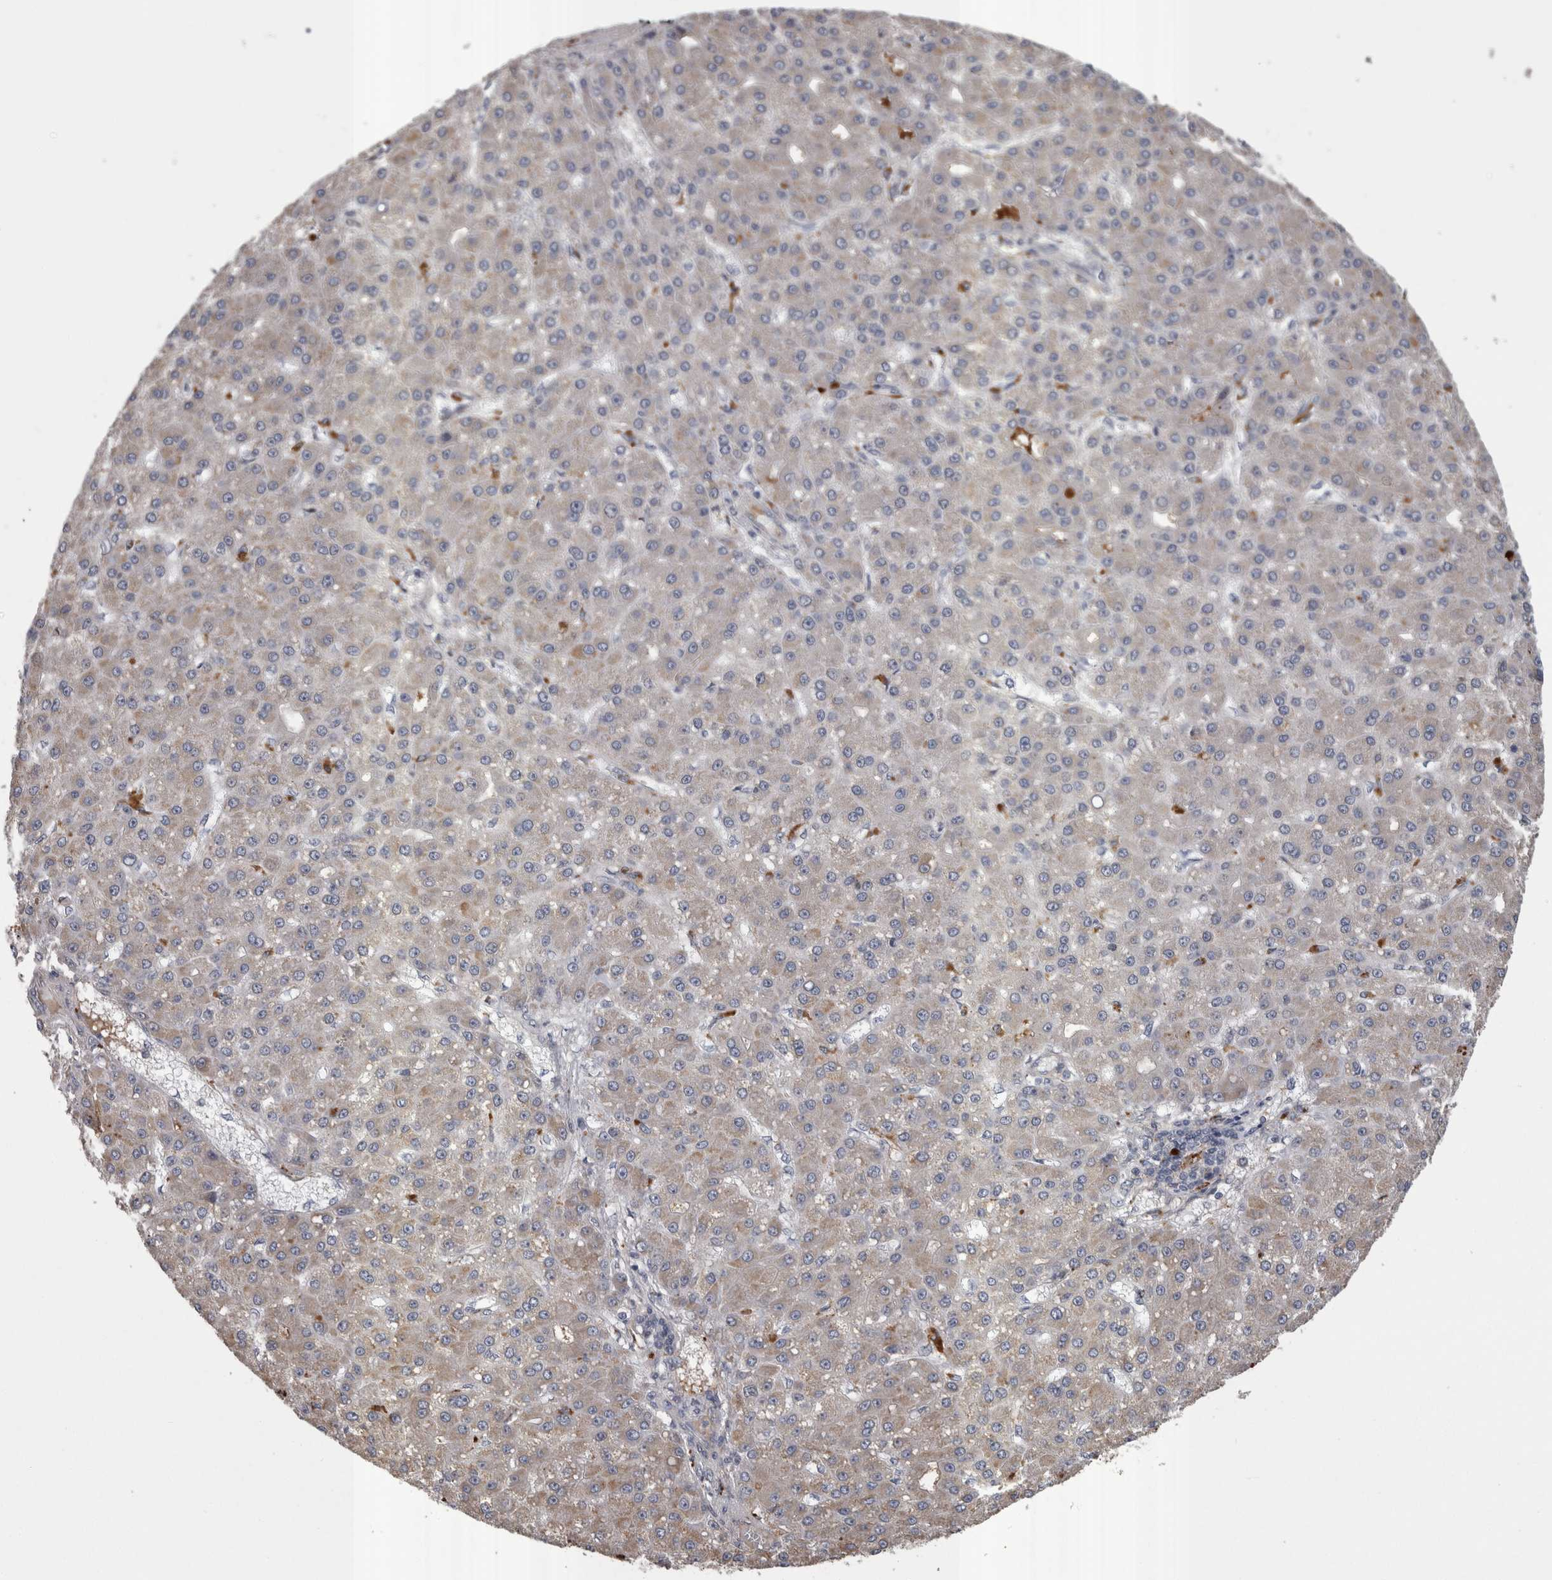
{"staining": {"intensity": "weak", "quantity": "<25%", "location": "cytoplasmic/membranous"}, "tissue": "liver cancer", "cell_type": "Tumor cells", "image_type": "cancer", "snomed": [{"axis": "morphology", "description": "Carcinoma, Hepatocellular, NOS"}, {"axis": "topography", "description": "Liver"}], "caption": "Liver hepatocellular carcinoma was stained to show a protein in brown. There is no significant positivity in tumor cells.", "gene": "STC1", "patient": {"sex": "male", "age": 67}}